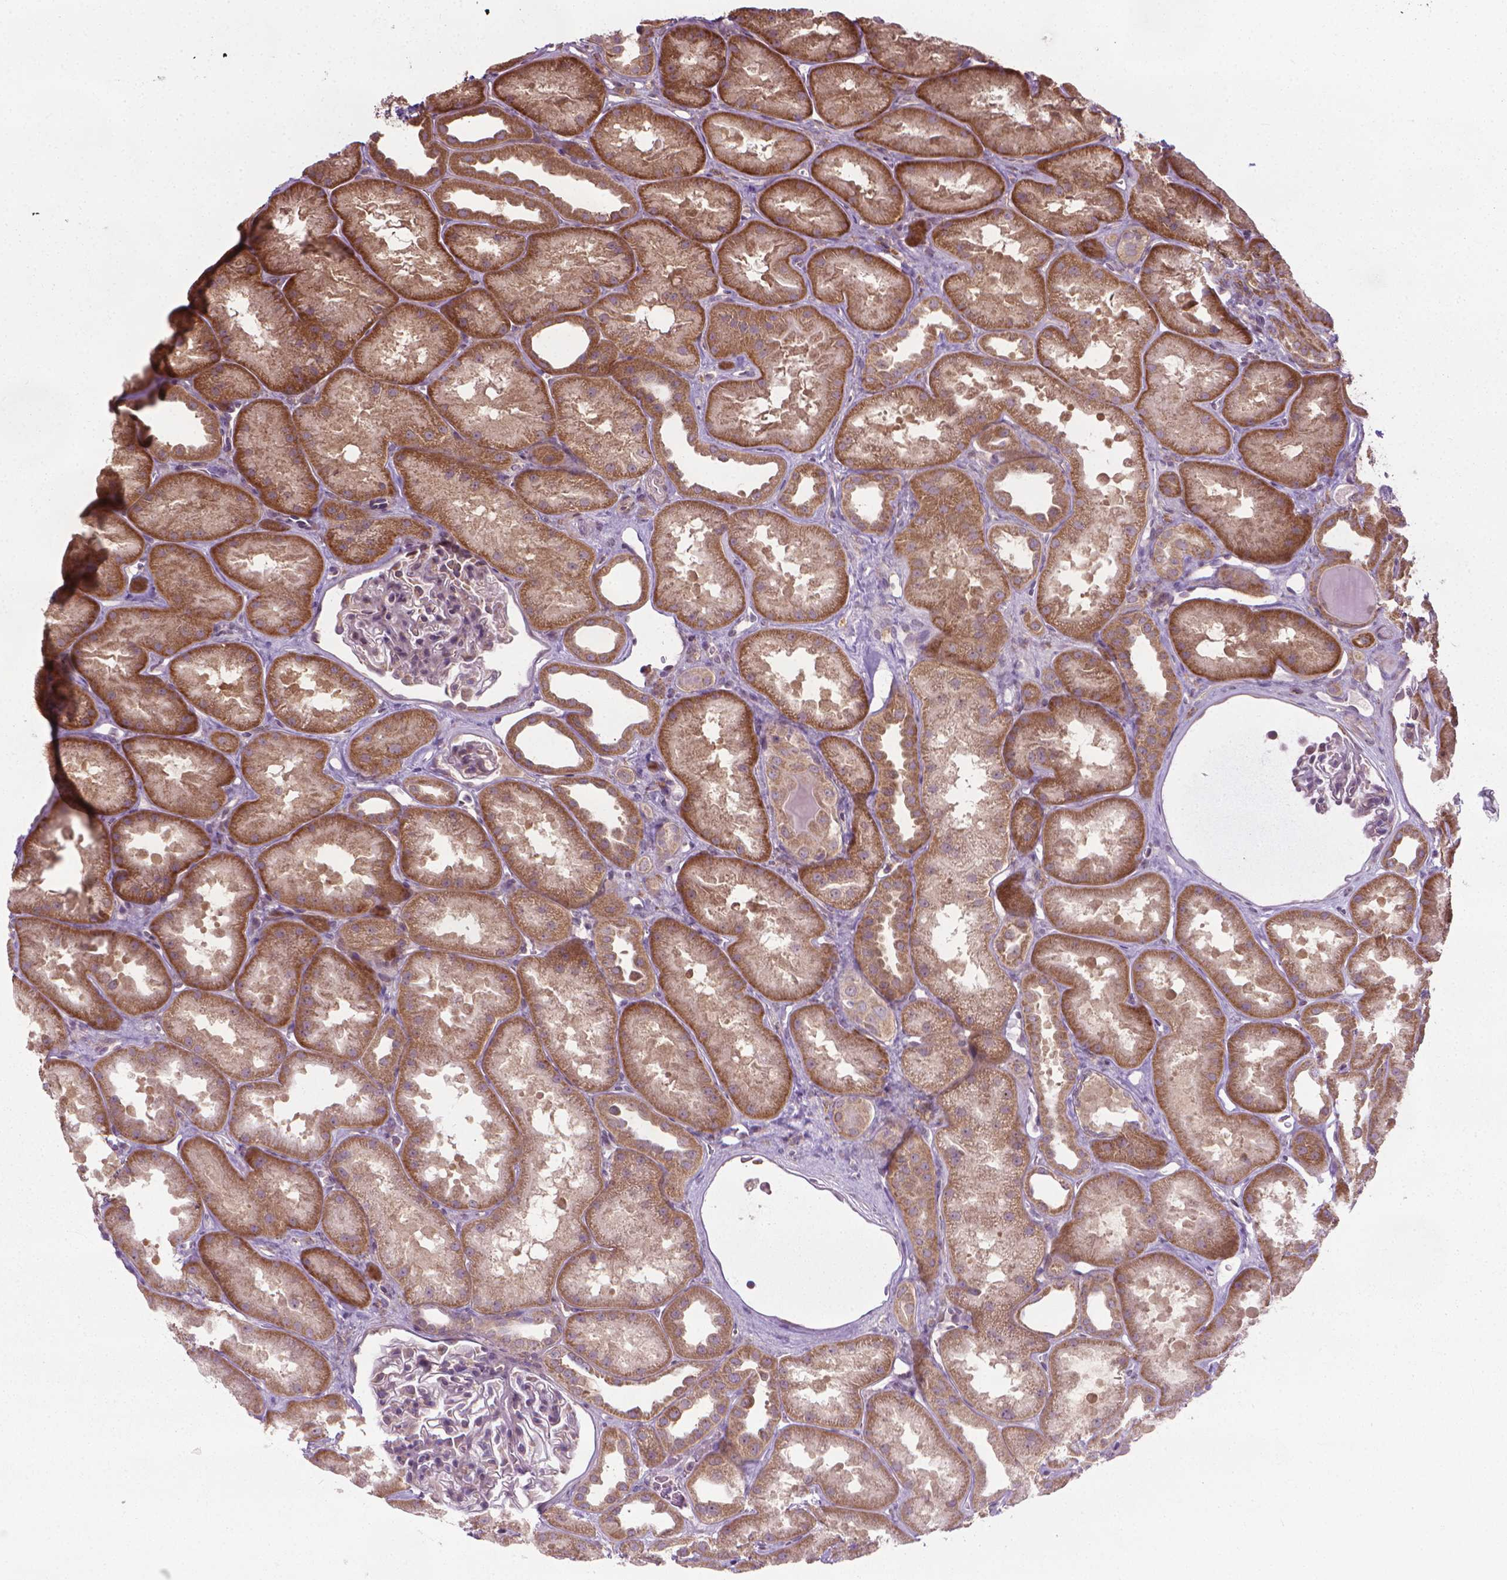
{"staining": {"intensity": "weak", "quantity": "25%-75%", "location": "cytoplasmic/membranous"}, "tissue": "kidney", "cell_type": "Cells in glomeruli", "image_type": "normal", "snomed": [{"axis": "morphology", "description": "Normal tissue, NOS"}, {"axis": "topography", "description": "Kidney"}], "caption": "Normal kidney was stained to show a protein in brown. There is low levels of weak cytoplasmic/membranous expression in about 25%-75% of cells in glomeruli.", "gene": "PRAG1", "patient": {"sex": "male", "age": 61}}